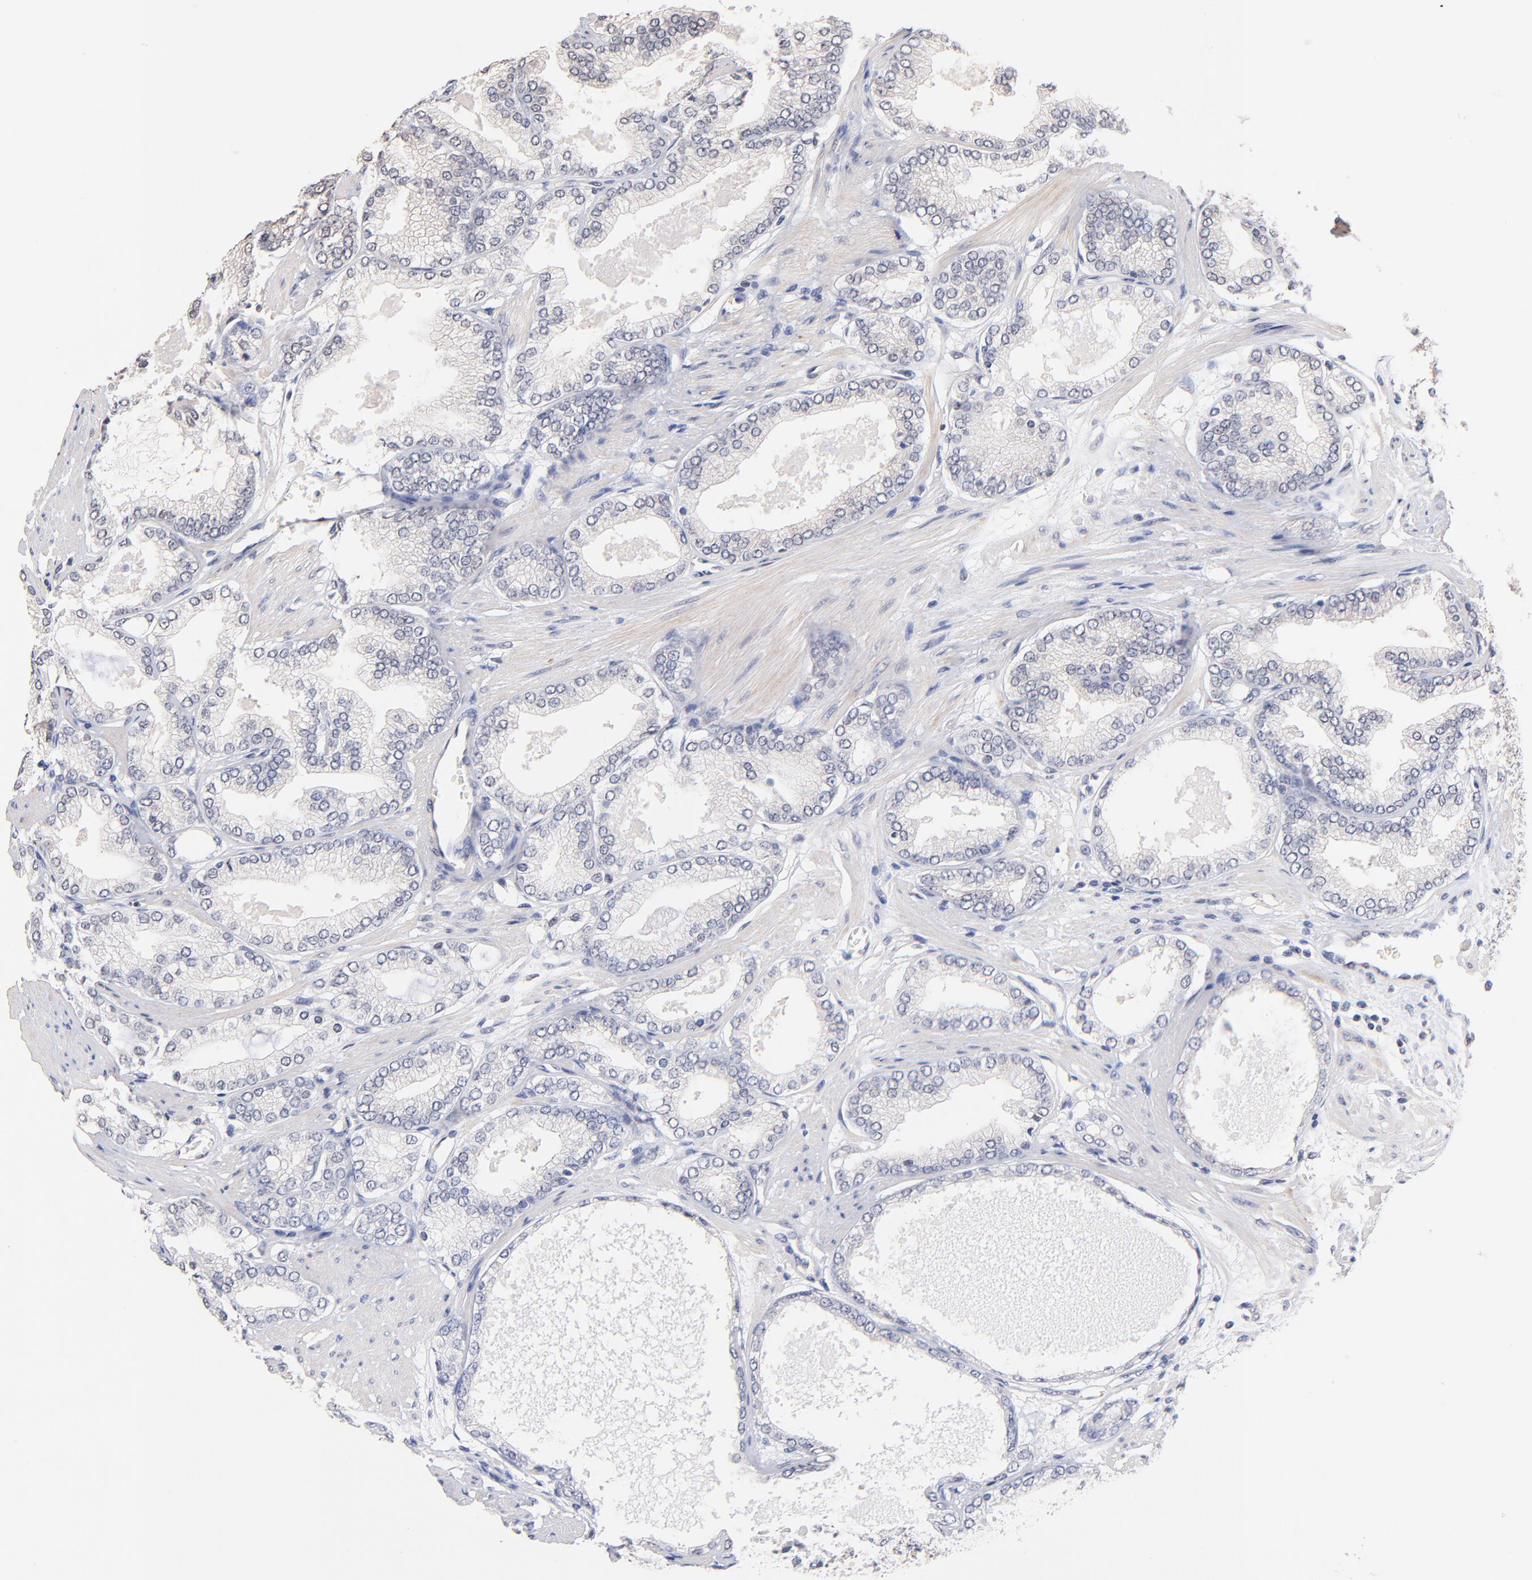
{"staining": {"intensity": "negative", "quantity": "none", "location": "none"}, "tissue": "prostate cancer", "cell_type": "Tumor cells", "image_type": "cancer", "snomed": [{"axis": "morphology", "description": "Adenocarcinoma, High grade"}, {"axis": "topography", "description": "Prostate"}], "caption": "The image demonstrates no significant staining in tumor cells of prostate cancer.", "gene": "RIBC2", "patient": {"sex": "male", "age": 61}}